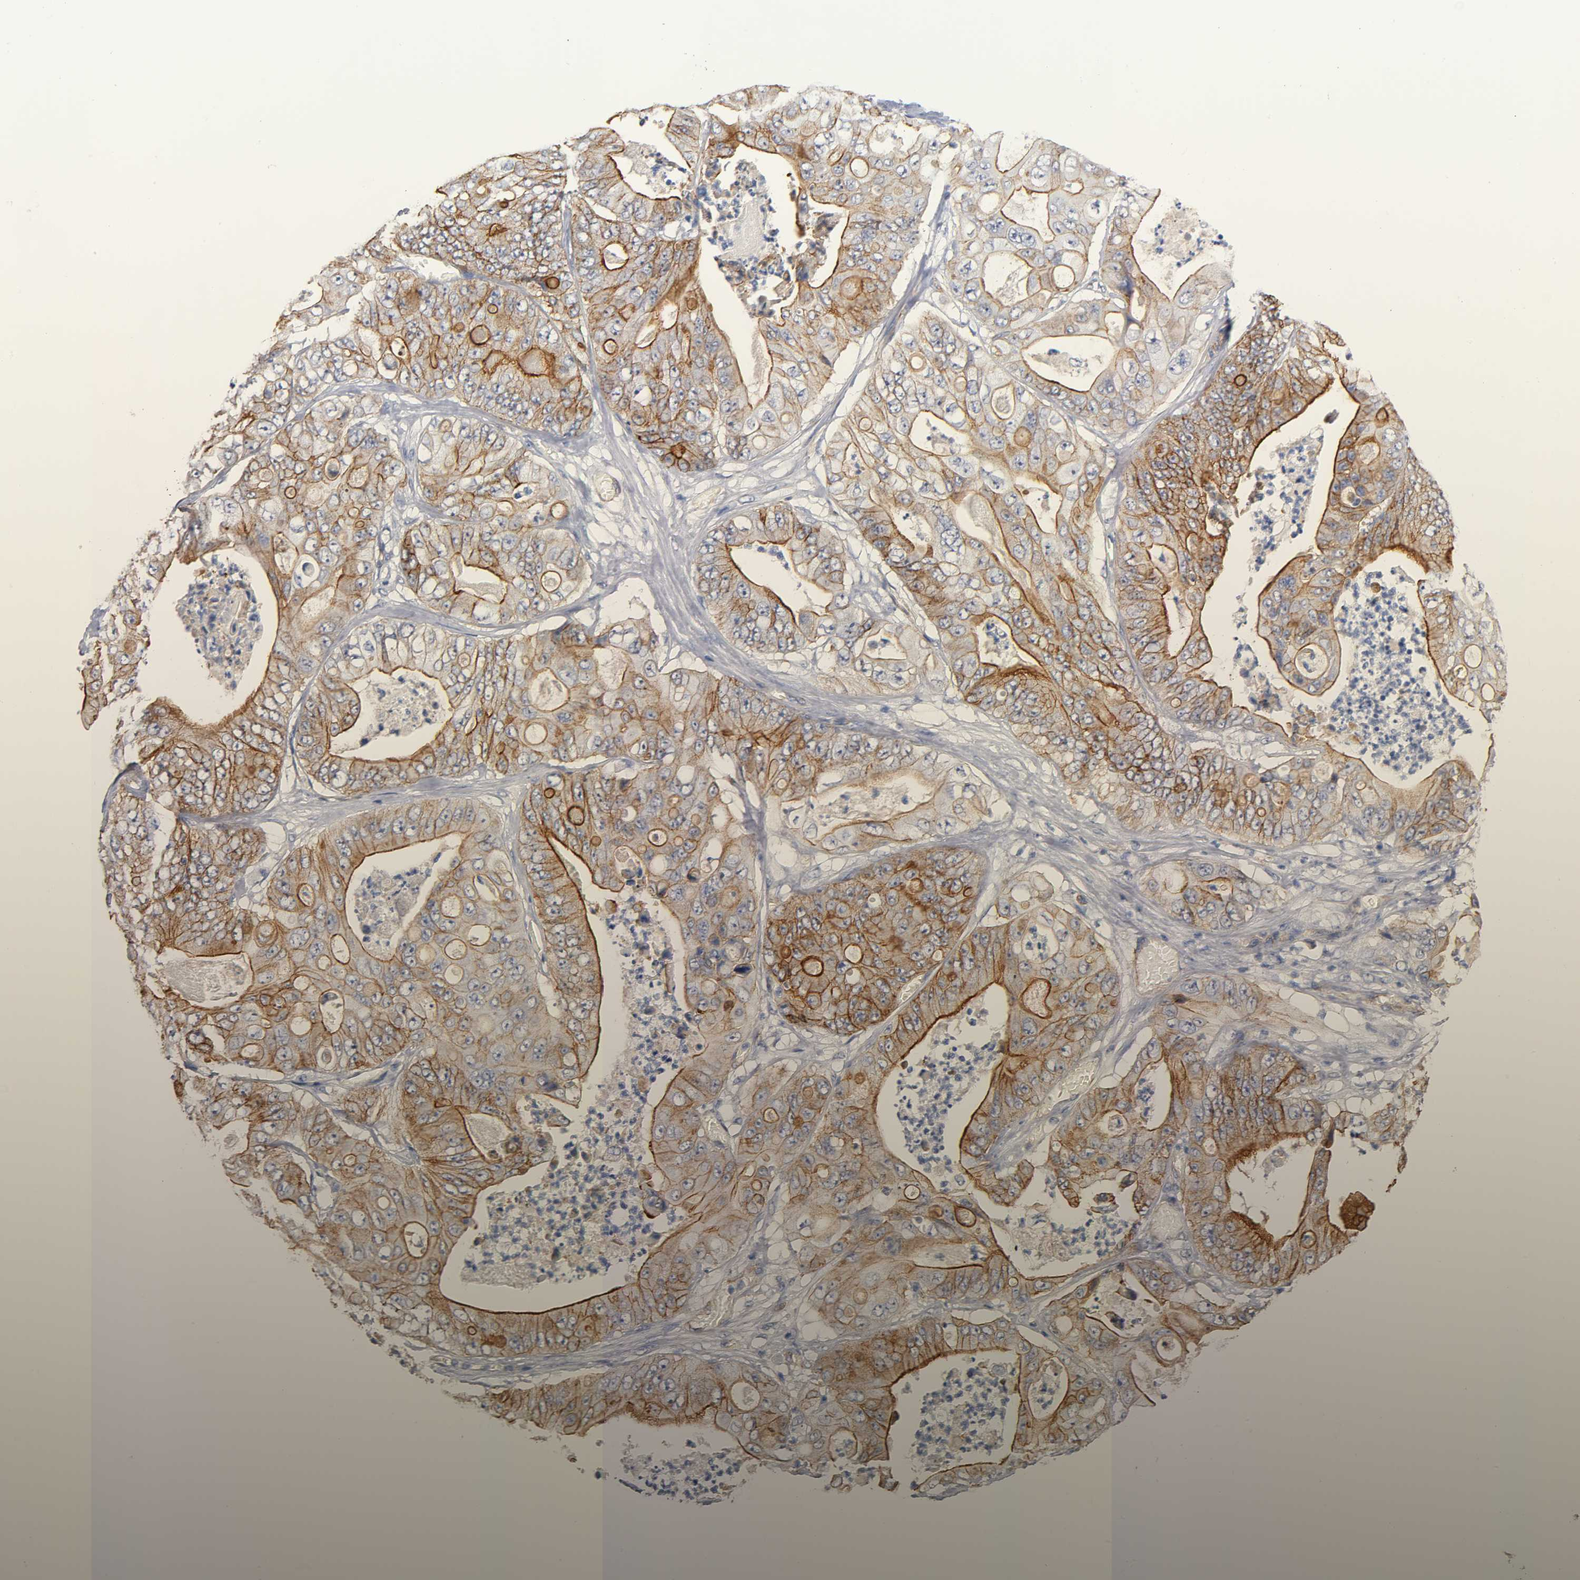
{"staining": {"intensity": "moderate", "quantity": ">75%", "location": "cytoplasmic/membranous"}, "tissue": "stomach cancer", "cell_type": "Tumor cells", "image_type": "cancer", "snomed": [{"axis": "morphology", "description": "Adenocarcinoma, NOS"}, {"axis": "topography", "description": "Stomach"}], "caption": "Protein staining of adenocarcinoma (stomach) tissue shows moderate cytoplasmic/membranous positivity in about >75% of tumor cells.", "gene": "SPTAN1", "patient": {"sex": "female", "age": 73}}